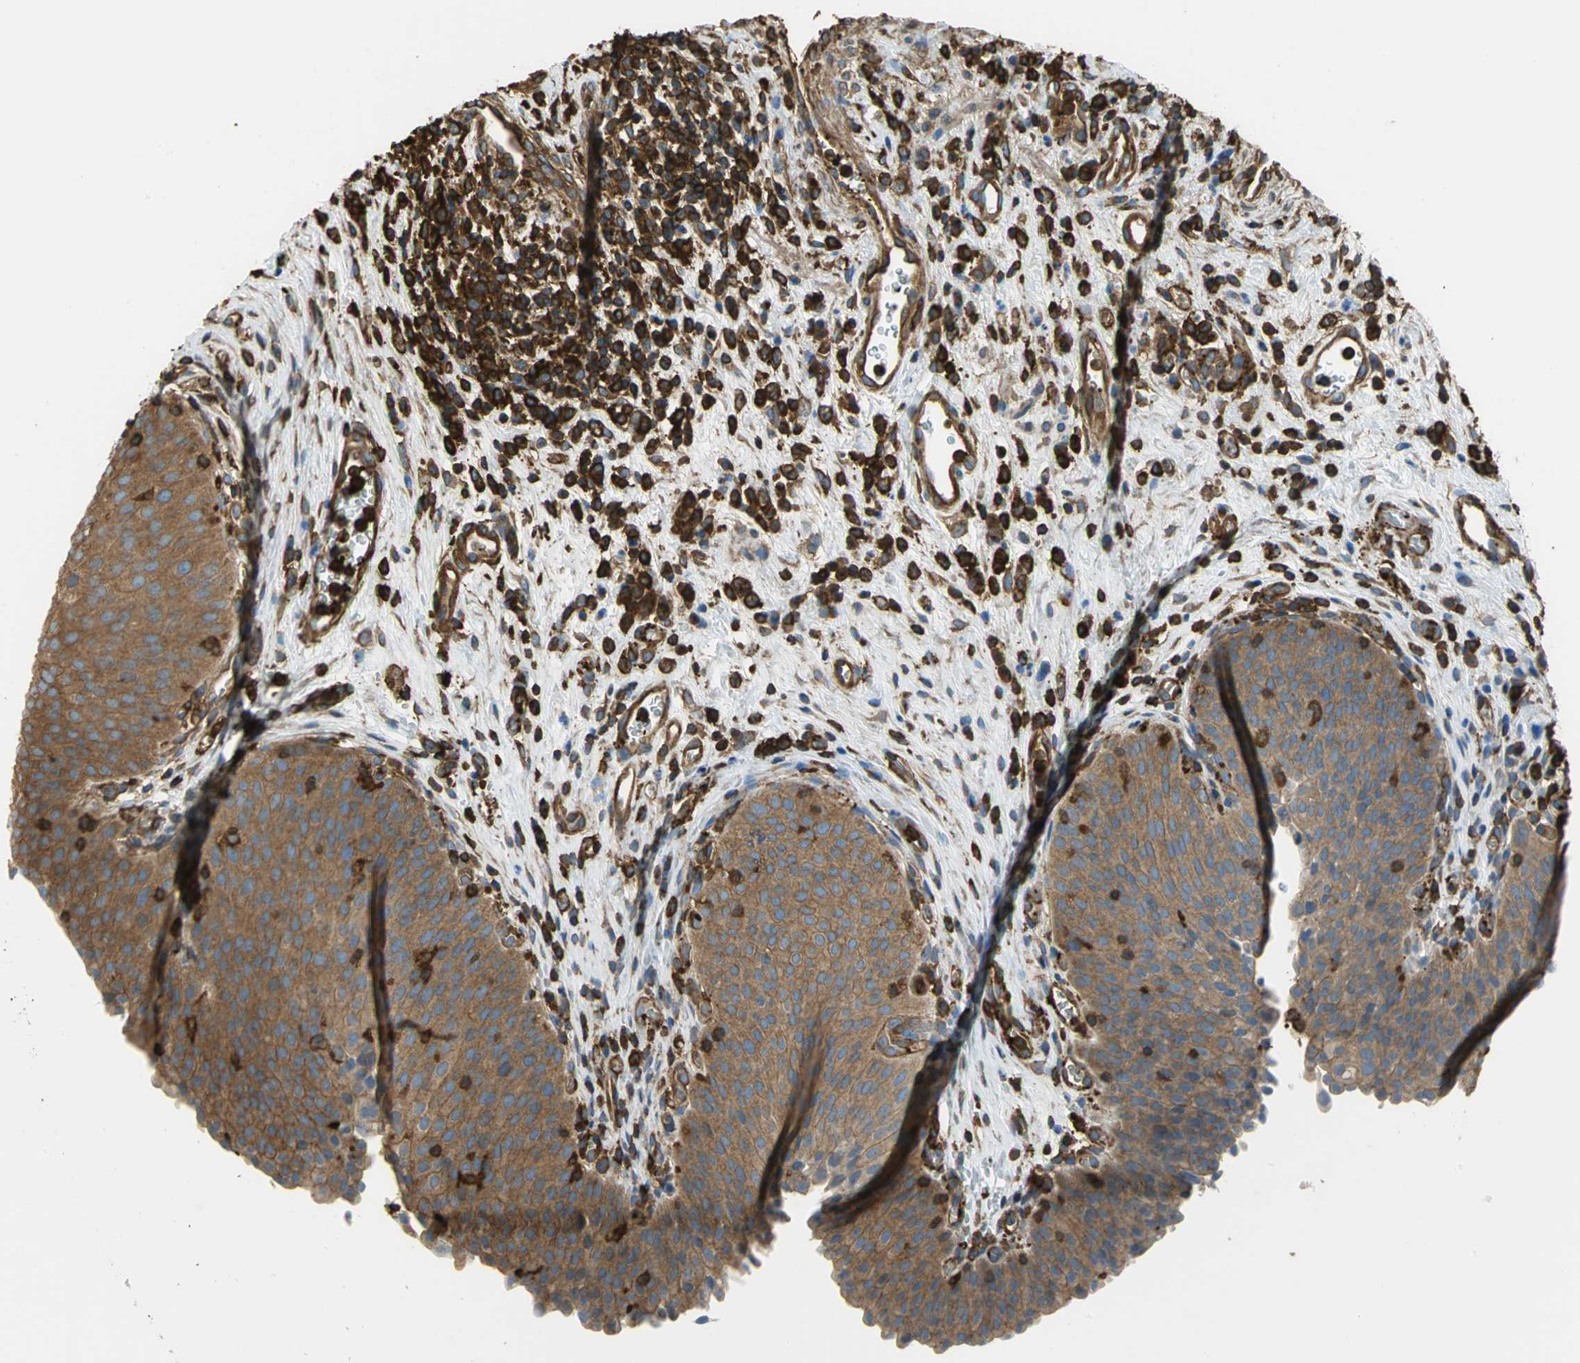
{"staining": {"intensity": "moderate", "quantity": ">75%", "location": "cytoplasmic/membranous"}, "tissue": "urinary bladder", "cell_type": "Urothelial cells", "image_type": "normal", "snomed": [{"axis": "morphology", "description": "Normal tissue, NOS"}, {"axis": "morphology", "description": "Dysplasia, NOS"}, {"axis": "topography", "description": "Urinary bladder"}], "caption": "This histopathology image demonstrates IHC staining of normal human urinary bladder, with medium moderate cytoplasmic/membranous expression in about >75% of urothelial cells.", "gene": "TLN1", "patient": {"sex": "male", "age": 35}}